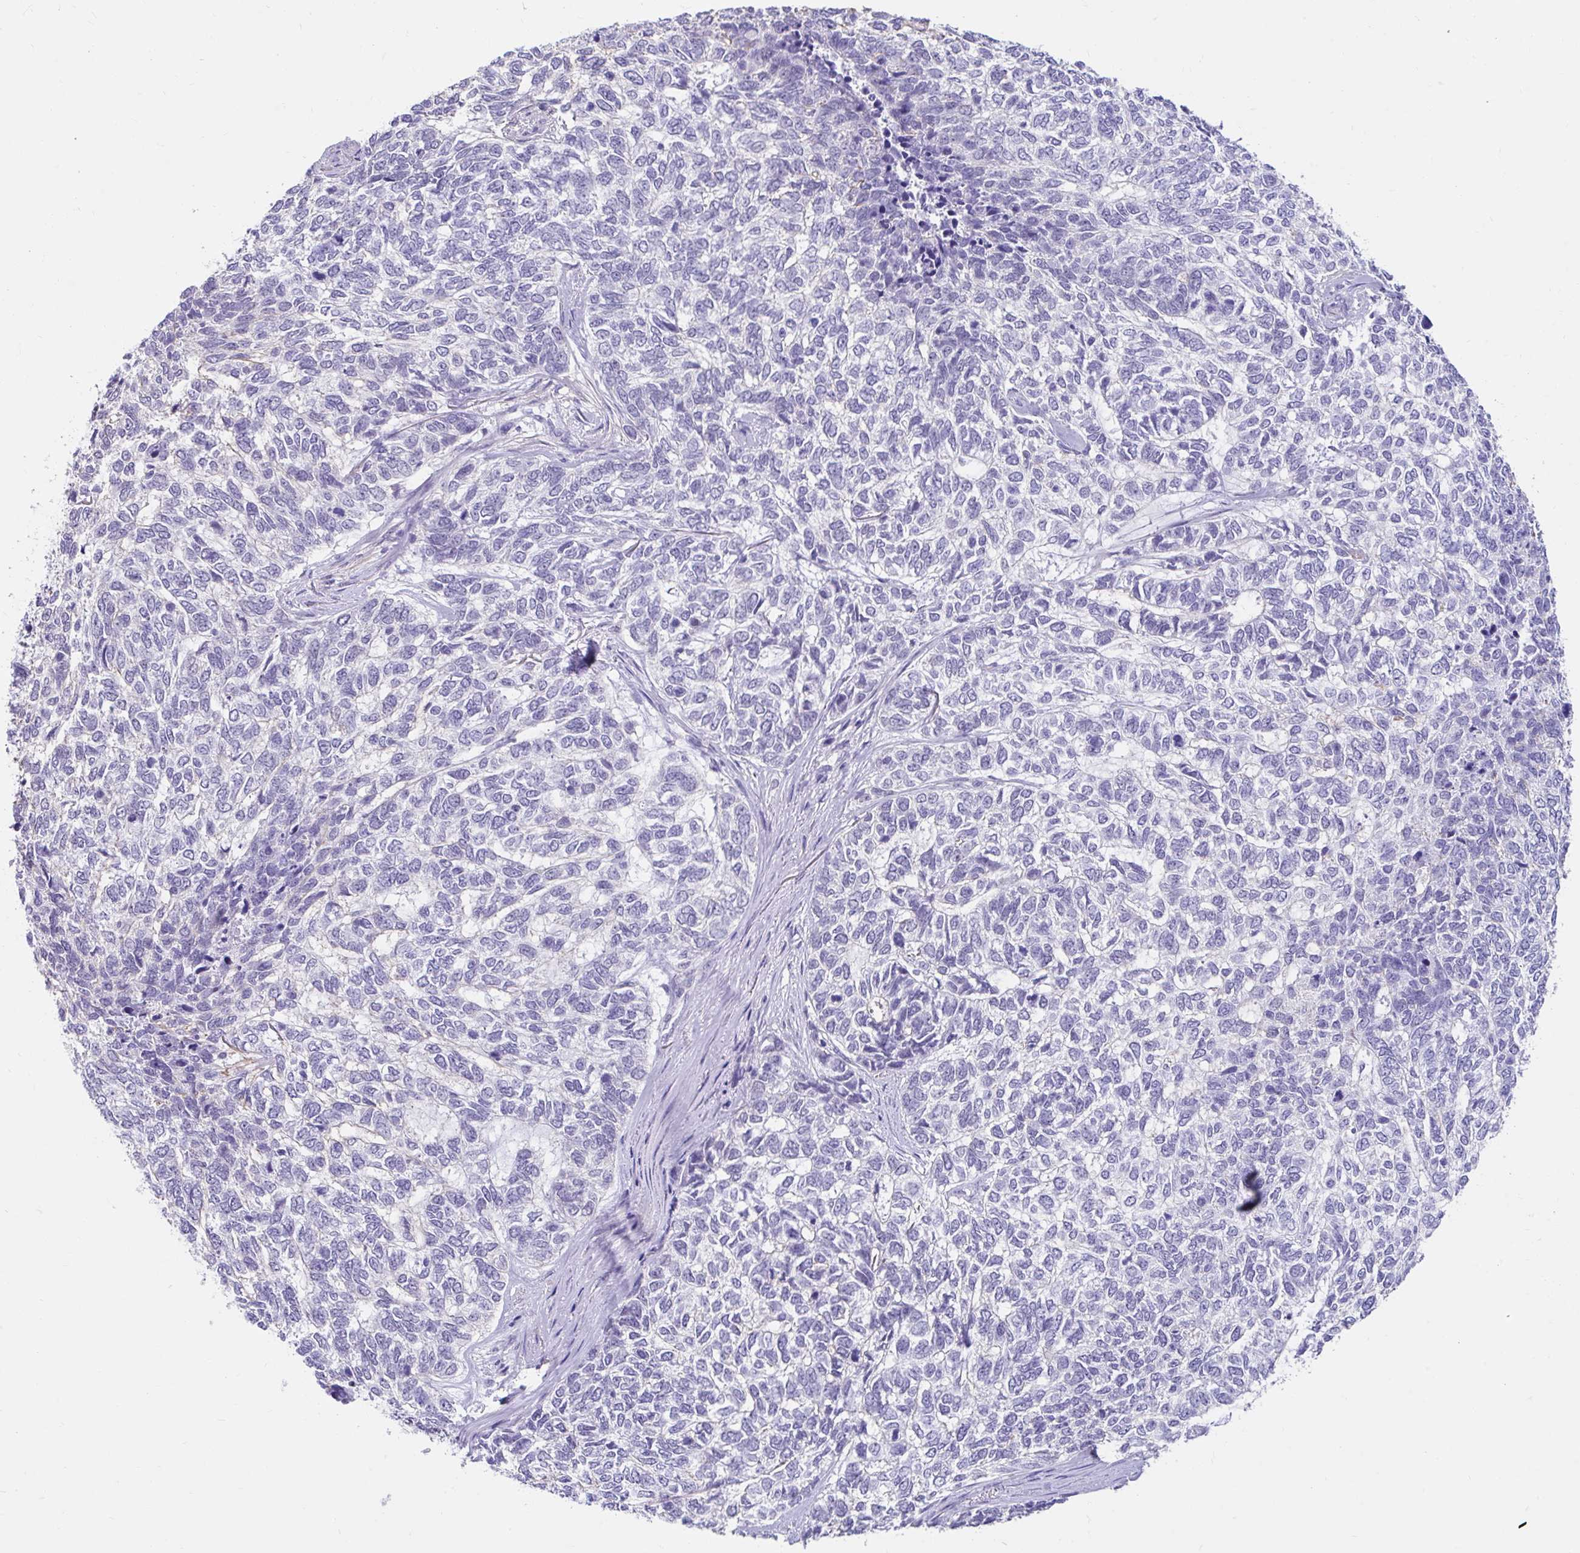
{"staining": {"intensity": "negative", "quantity": "none", "location": "none"}, "tissue": "skin cancer", "cell_type": "Tumor cells", "image_type": "cancer", "snomed": [{"axis": "morphology", "description": "Basal cell carcinoma"}, {"axis": "topography", "description": "Skin"}], "caption": "This is an IHC micrograph of basal cell carcinoma (skin). There is no staining in tumor cells.", "gene": "DCAF17", "patient": {"sex": "female", "age": 65}}